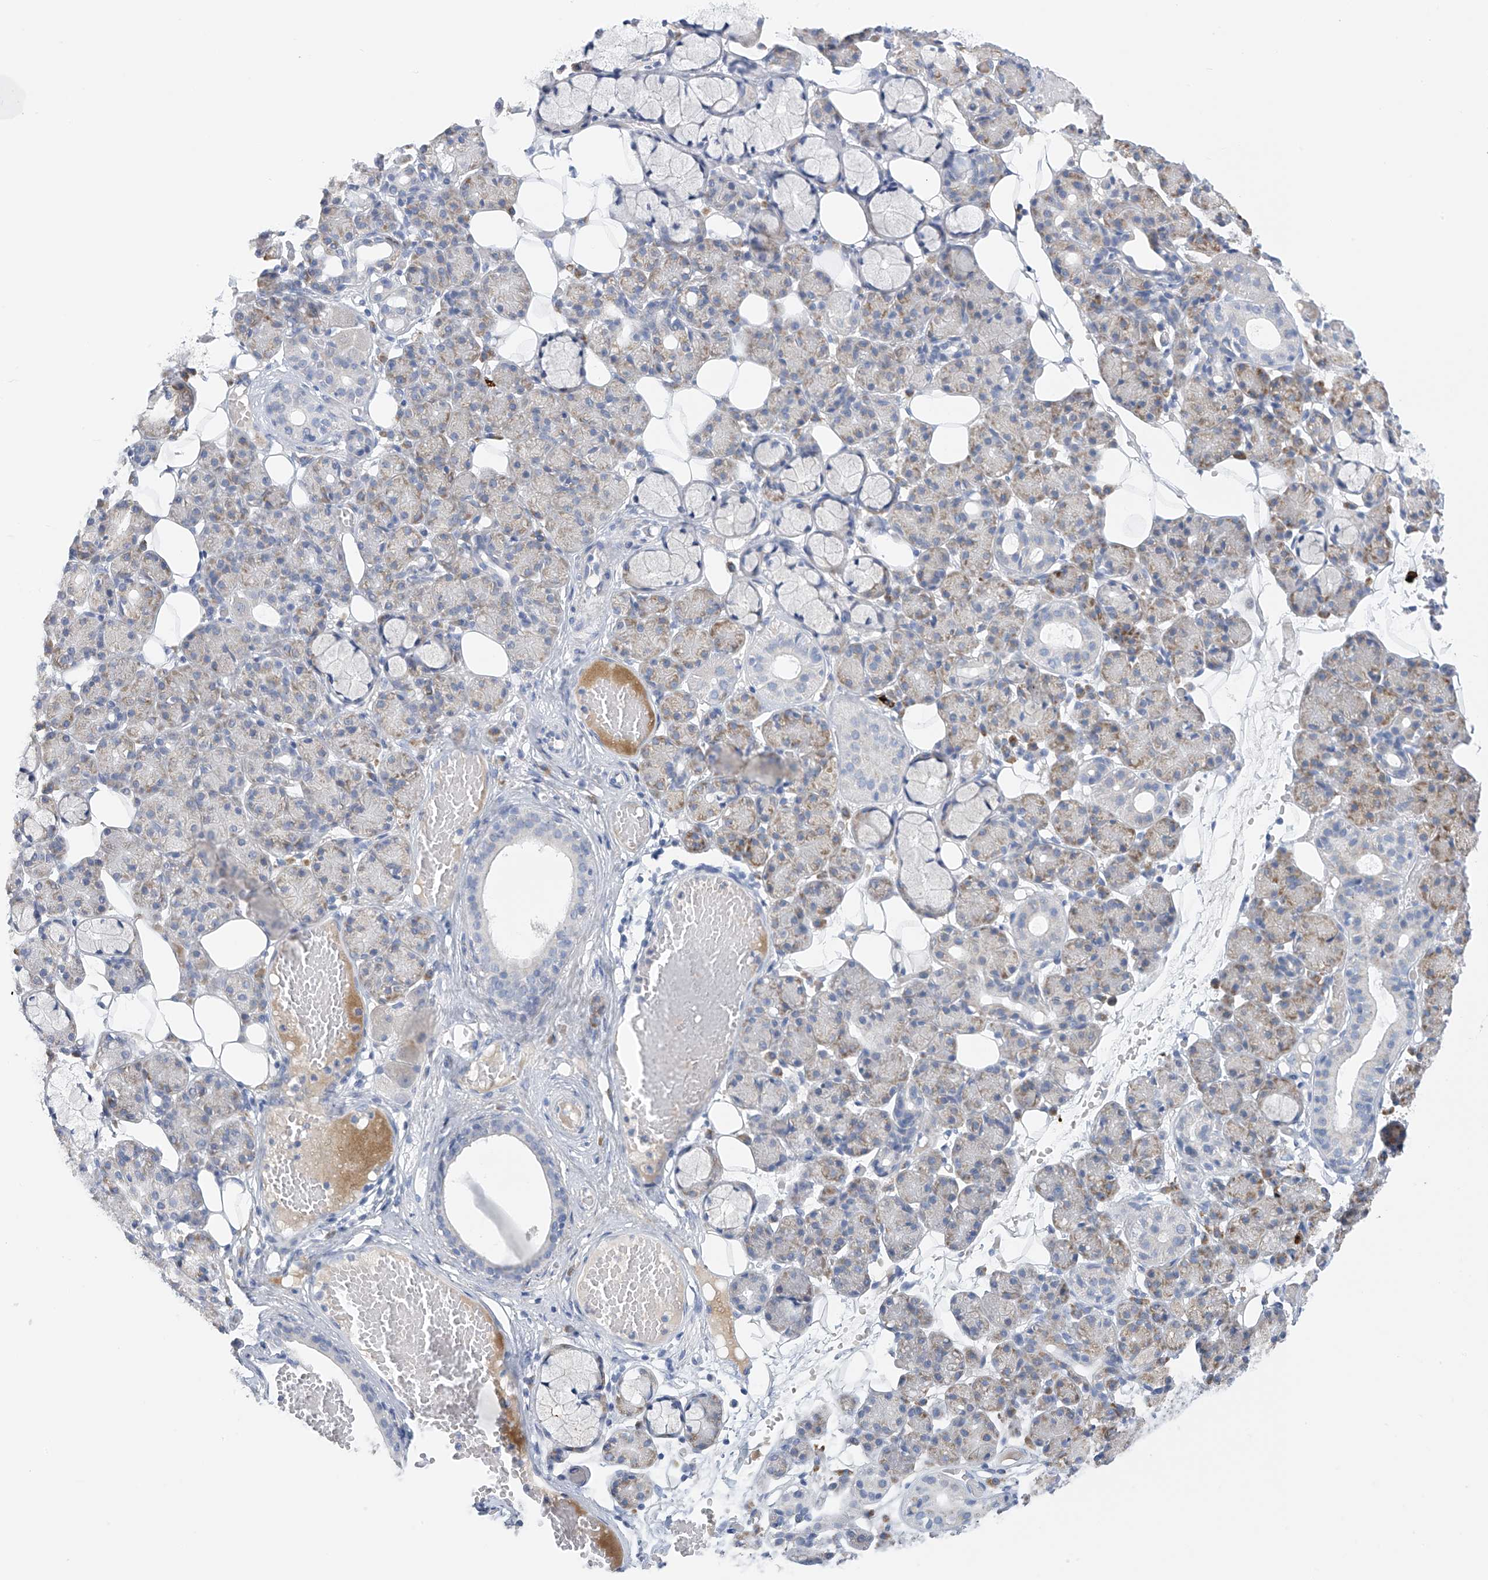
{"staining": {"intensity": "weak", "quantity": "25%-75%", "location": "cytoplasmic/membranous"}, "tissue": "salivary gland", "cell_type": "Glandular cells", "image_type": "normal", "snomed": [{"axis": "morphology", "description": "Normal tissue, NOS"}, {"axis": "topography", "description": "Salivary gland"}], "caption": "Immunohistochemistry of normal salivary gland shows low levels of weak cytoplasmic/membranous expression in about 25%-75% of glandular cells.", "gene": "SLCO4A1", "patient": {"sex": "male", "age": 63}}